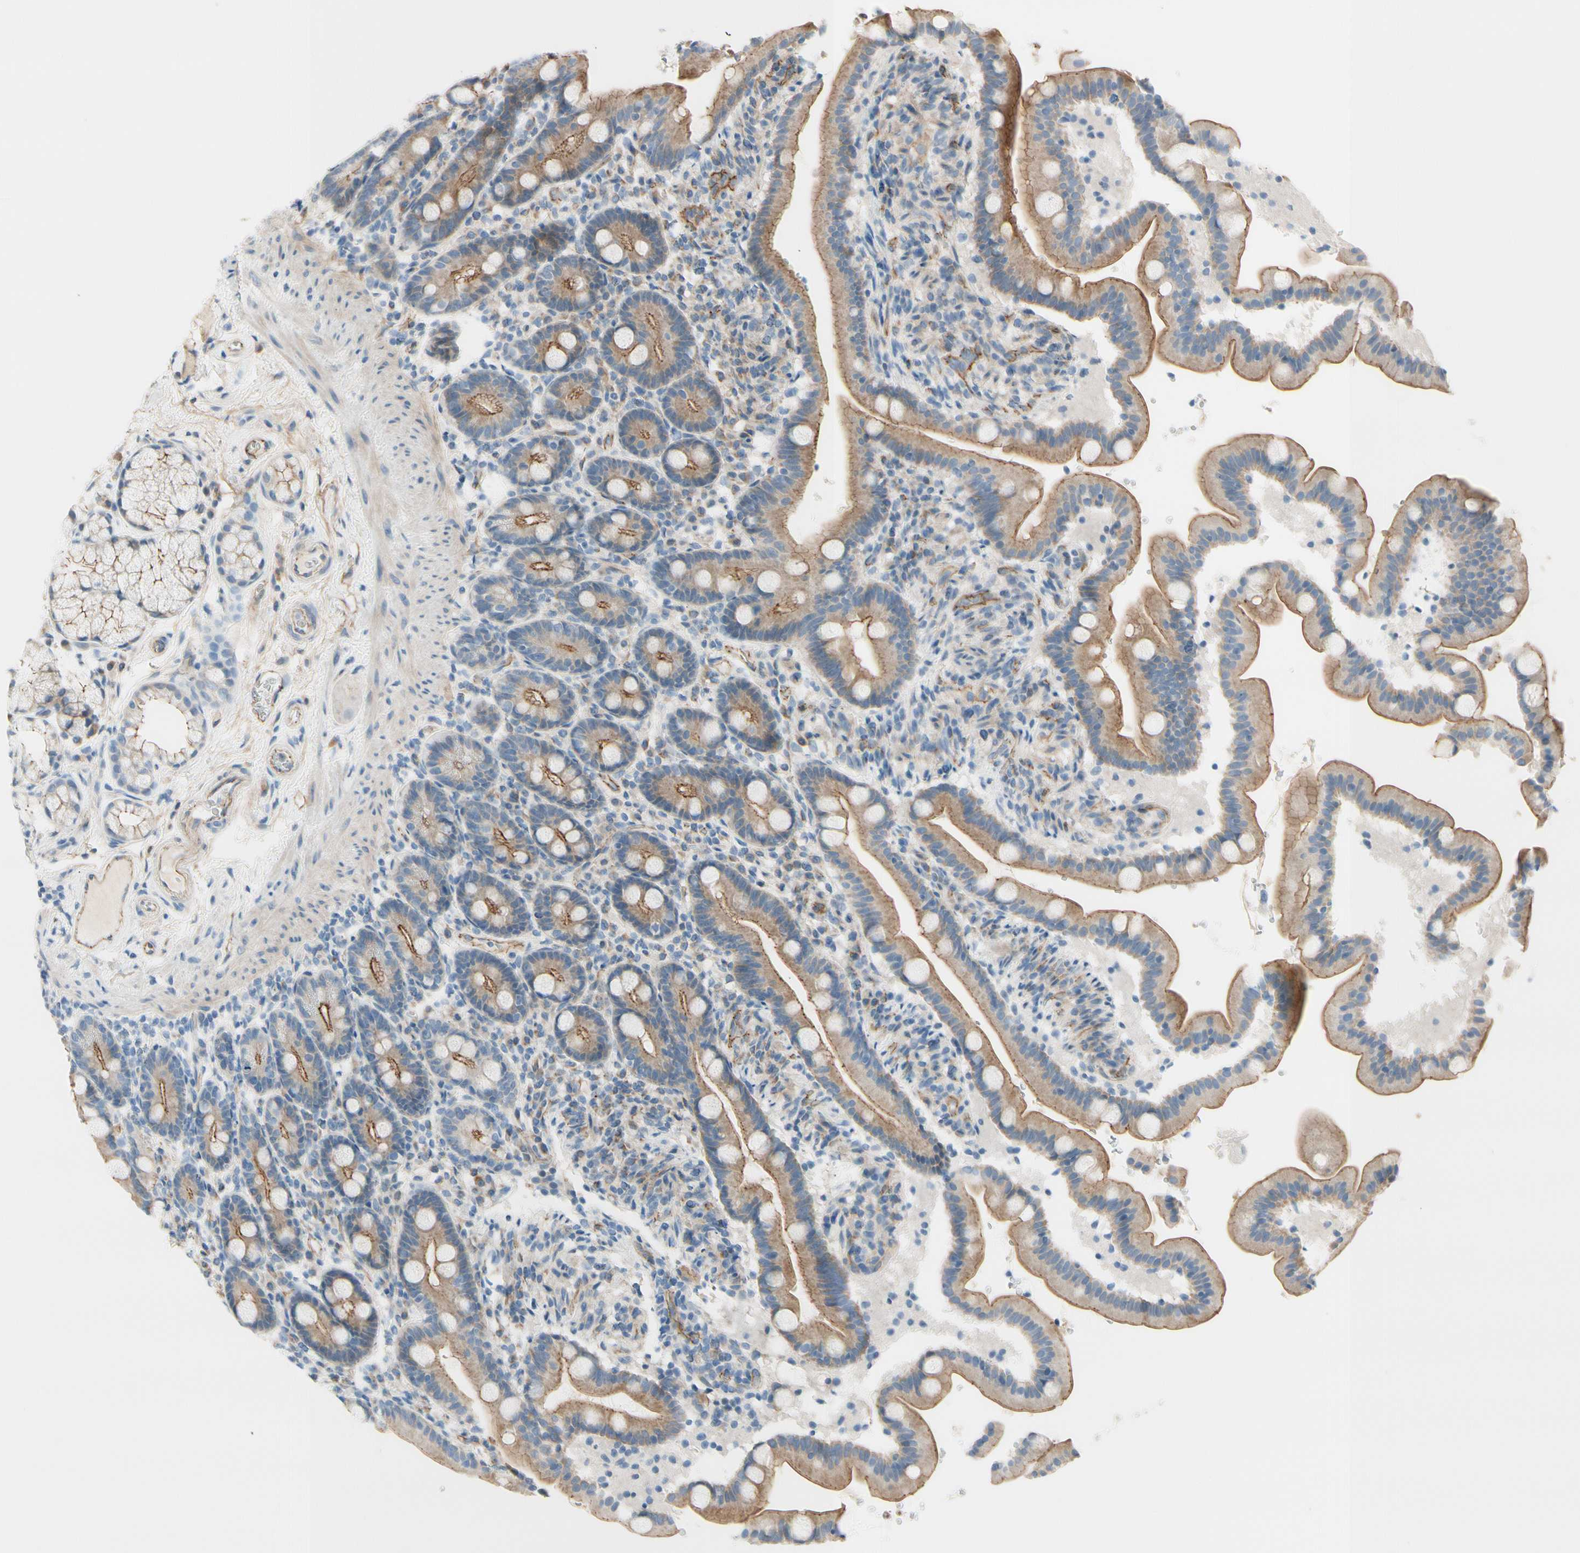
{"staining": {"intensity": "moderate", "quantity": ">75%", "location": "cytoplasmic/membranous"}, "tissue": "duodenum", "cell_type": "Glandular cells", "image_type": "normal", "snomed": [{"axis": "morphology", "description": "Normal tissue, NOS"}, {"axis": "topography", "description": "Duodenum"}], "caption": "Glandular cells reveal medium levels of moderate cytoplasmic/membranous positivity in approximately >75% of cells in benign duodenum. (DAB IHC with brightfield microscopy, high magnification).", "gene": "TJP1", "patient": {"sex": "male", "age": 54}}